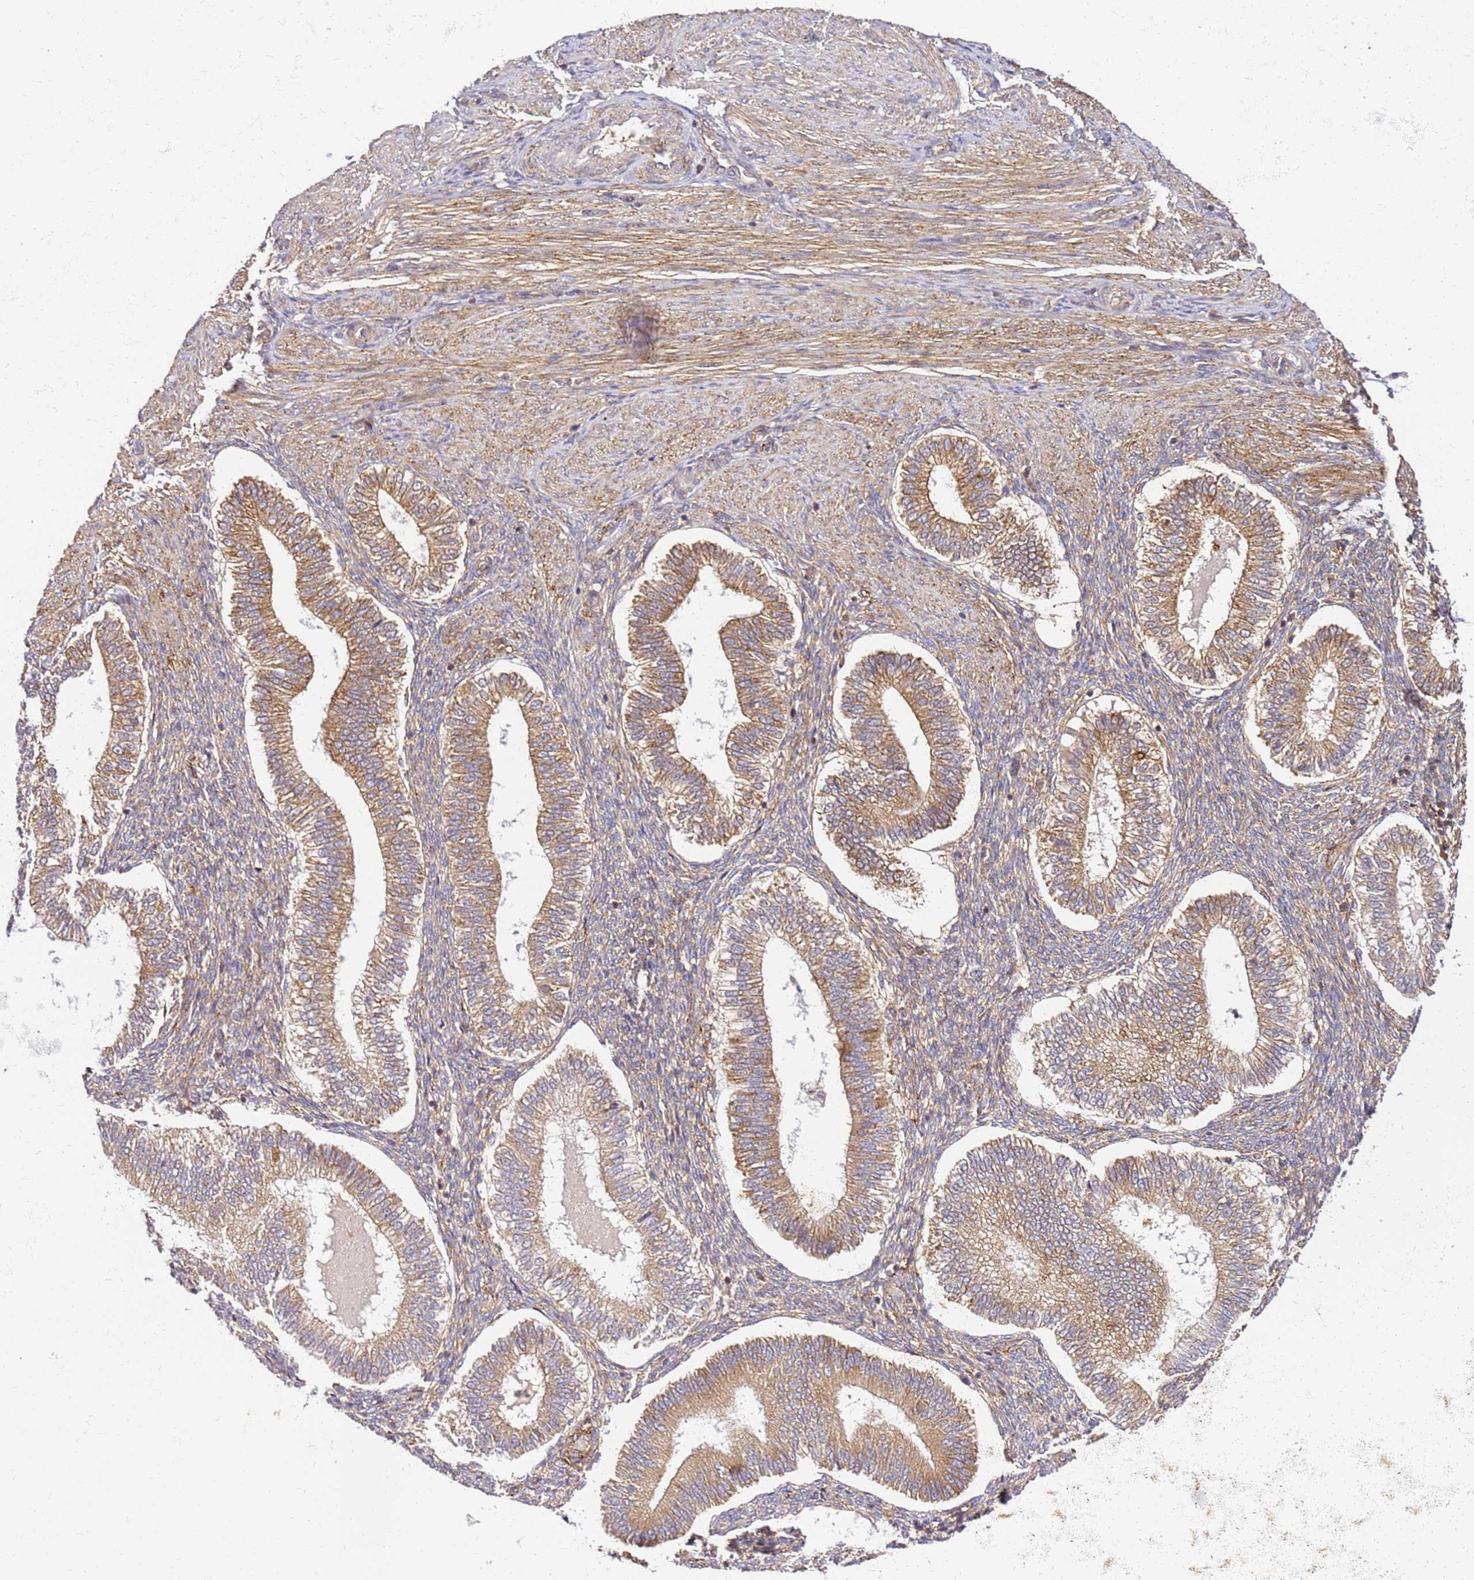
{"staining": {"intensity": "moderate", "quantity": "<25%", "location": "cytoplasmic/membranous"}, "tissue": "endometrium", "cell_type": "Cells in endometrial stroma", "image_type": "normal", "snomed": [{"axis": "morphology", "description": "Normal tissue, NOS"}, {"axis": "topography", "description": "Endometrium"}], "caption": "Endometrium stained for a protein reveals moderate cytoplasmic/membranous positivity in cells in endometrial stroma. The protein is stained brown, and the nuclei are stained in blue (DAB (3,3'-diaminobenzidine) IHC with brightfield microscopy, high magnification).", "gene": "PIH1D1", "patient": {"sex": "female", "age": 25}}